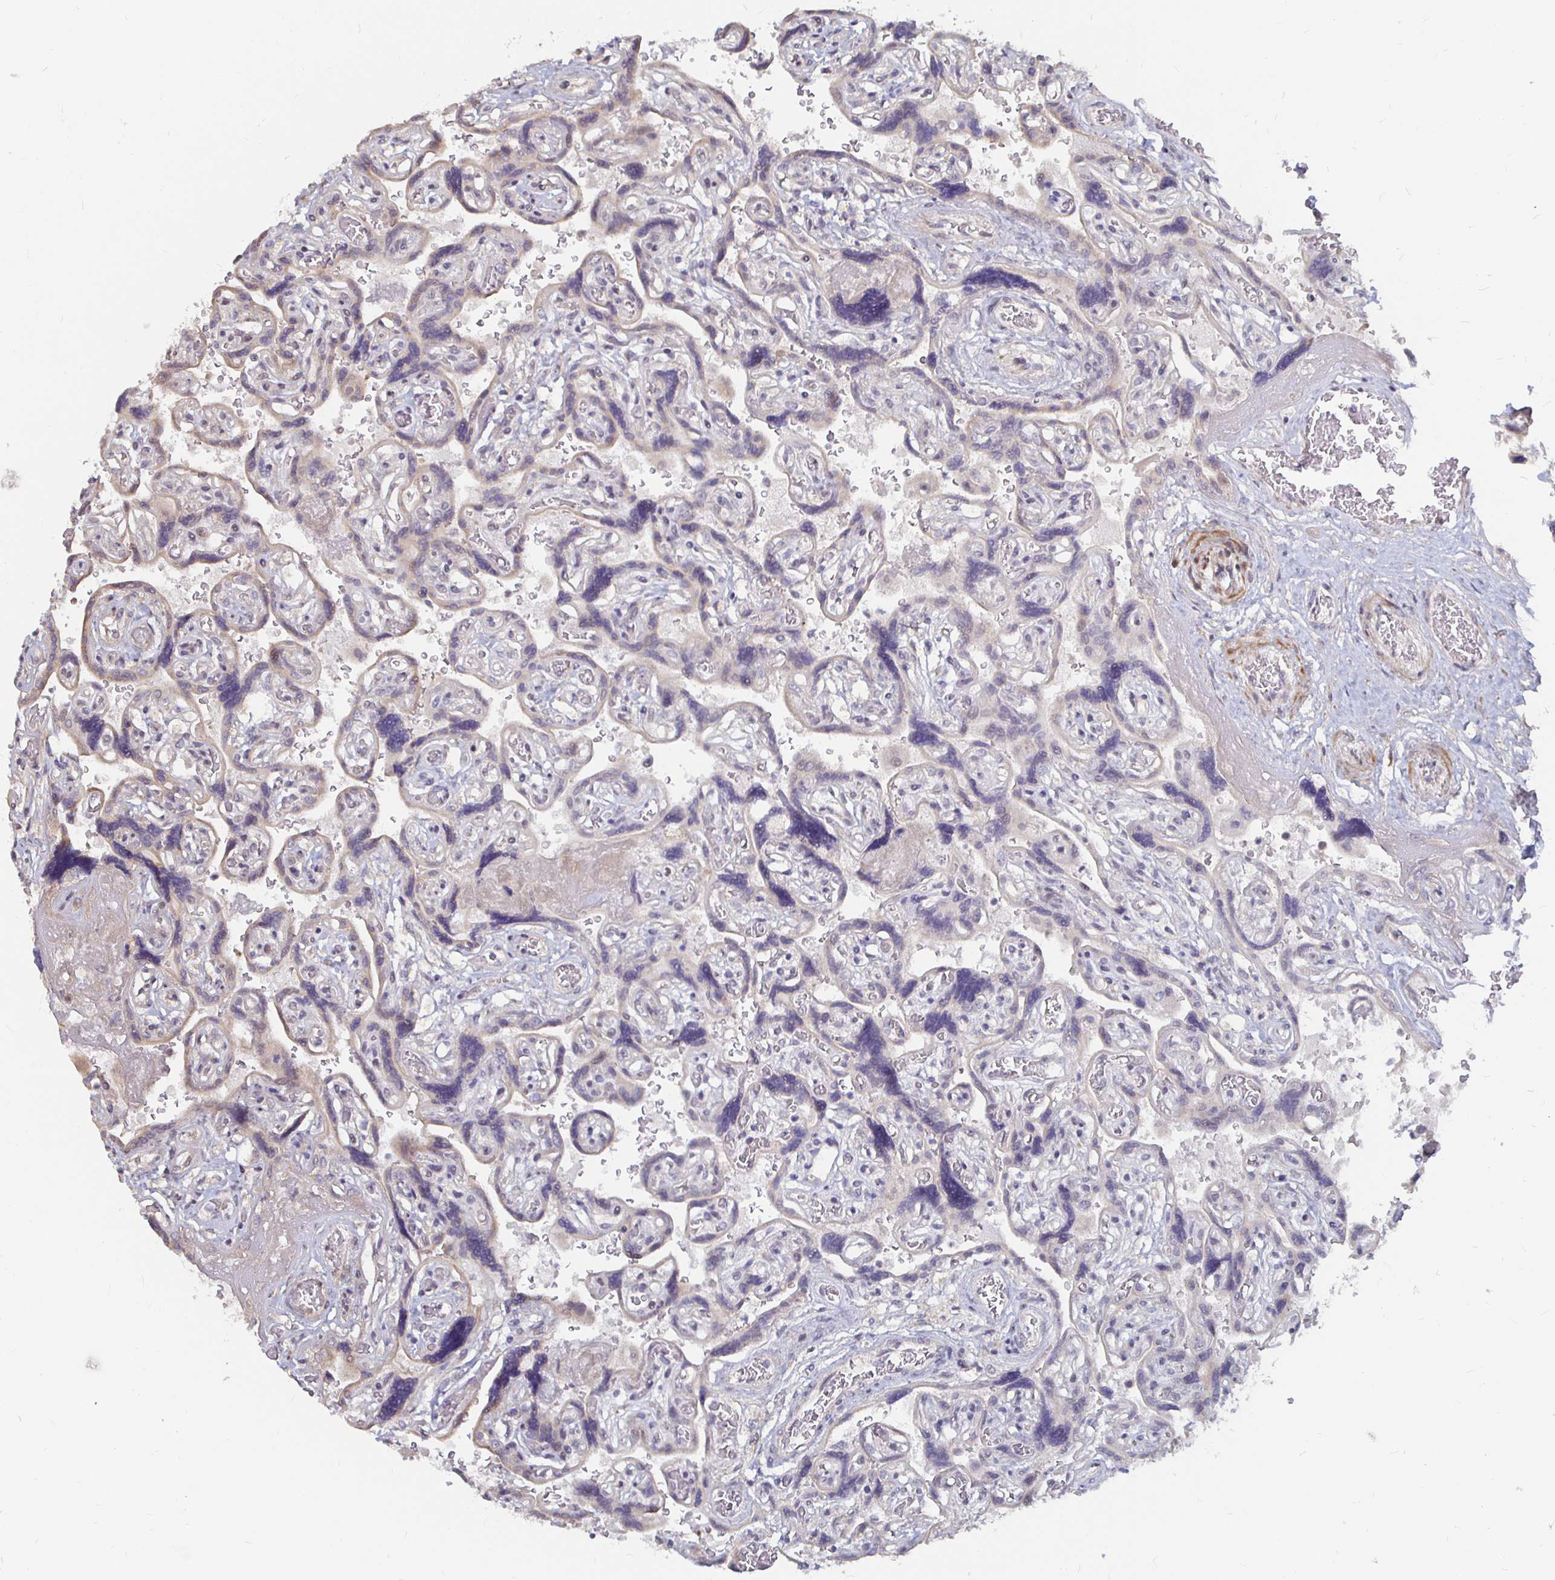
{"staining": {"intensity": "moderate", "quantity": "25%-75%", "location": "nuclear"}, "tissue": "placenta", "cell_type": "Decidual cells", "image_type": "normal", "snomed": [{"axis": "morphology", "description": "Normal tissue, NOS"}, {"axis": "topography", "description": "Placenta"}], "caption": "Benign placenta demonstrates moderate nuclear expression in about 25%-75% of decidual cells, visualized by immunohistochemistry.", "gene": "CAPN11", "patient": {"sex": "female", "age": 32}}